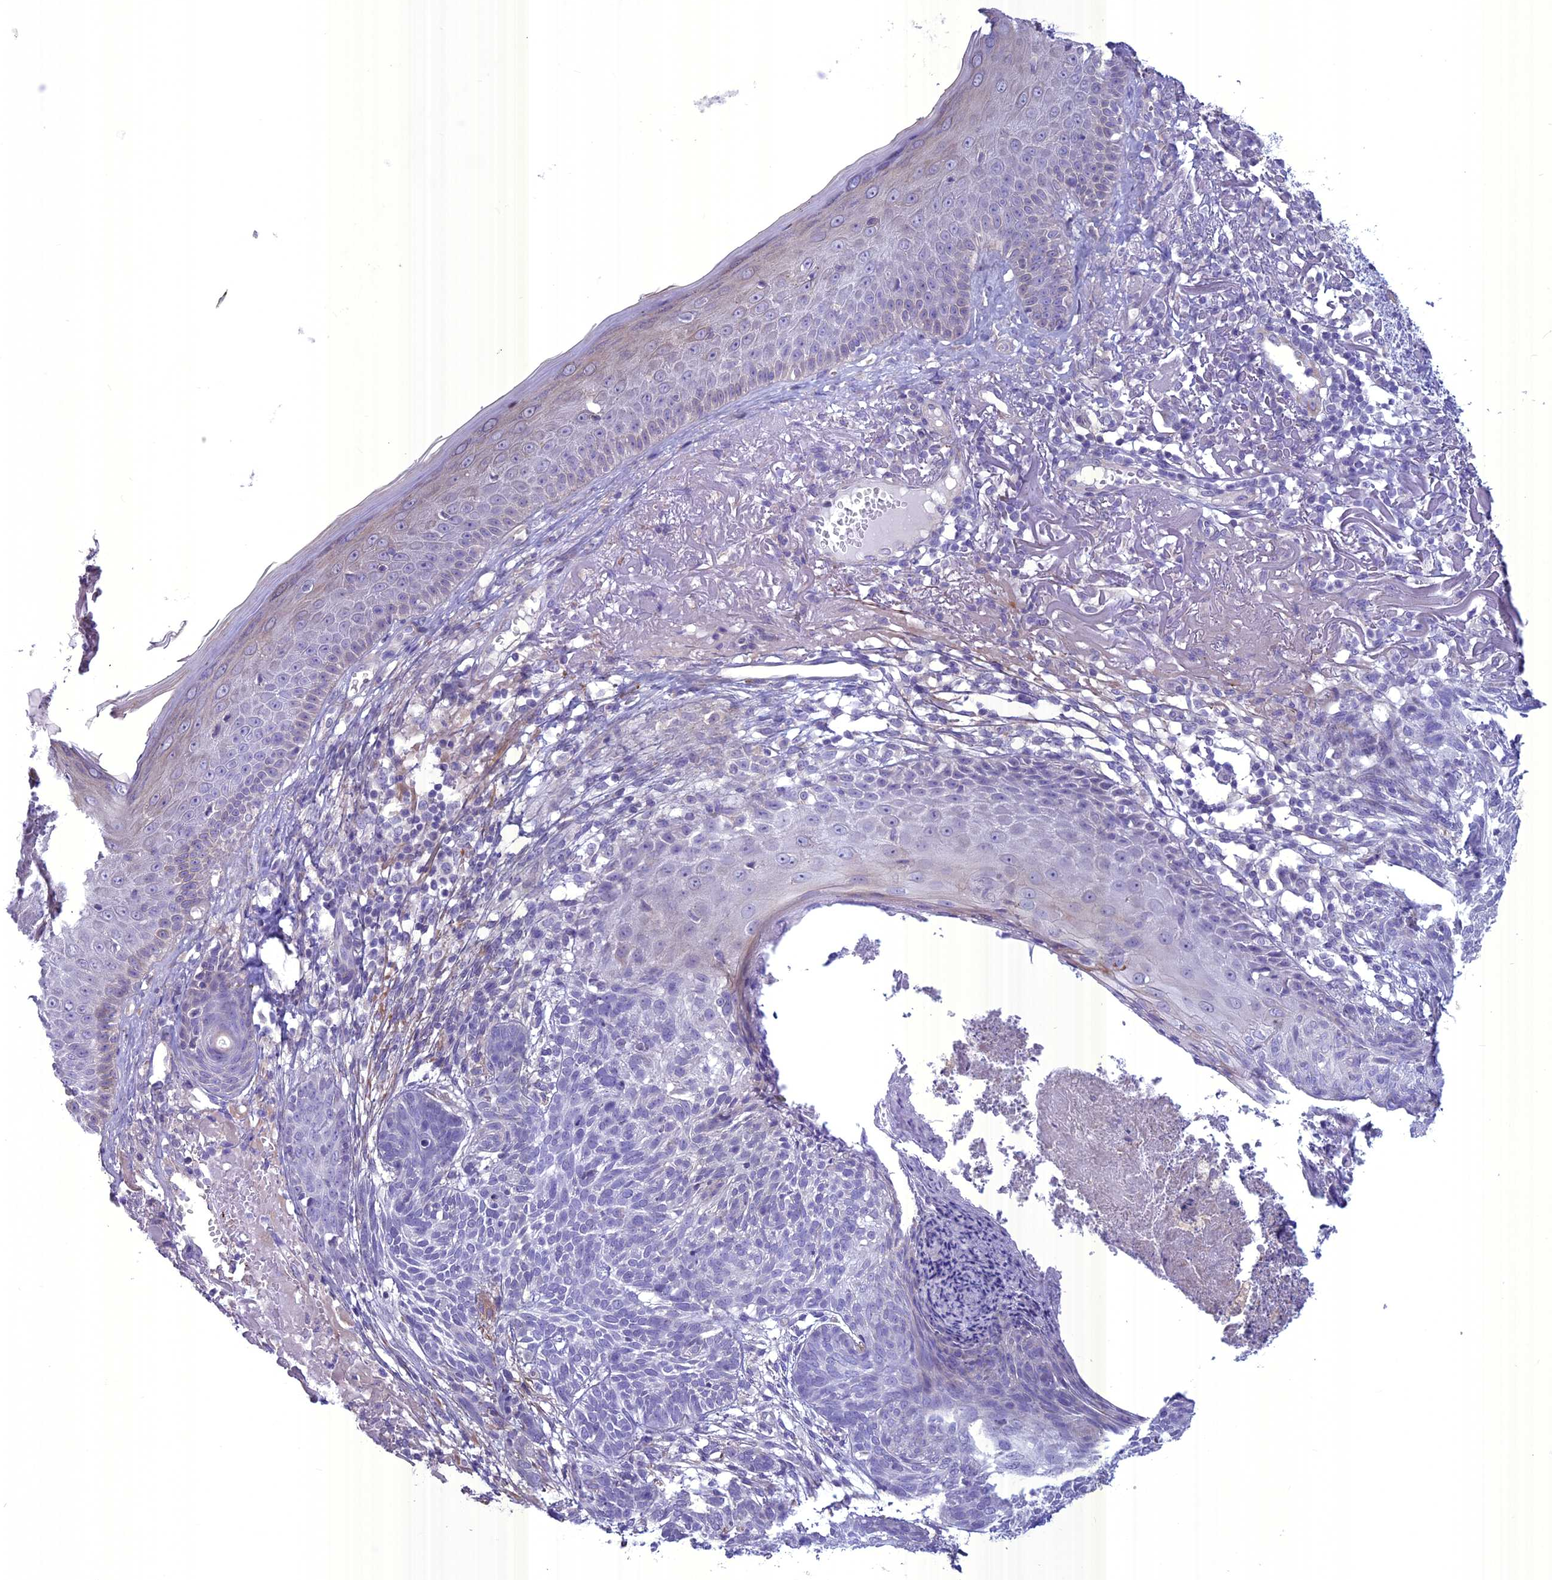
{"staining": {"intensity": "negative", "quantity": "none", "location": "none"}, "tissue": "skin cancer", "cell_type": "Tumor cells", "image_type": "cancer", "snomed": [{"axis": "morphology", "description": "Normal tissue, NOS"}, {"axis": "morphology", "description": "Basal cell carcinoma"}, {"axis": "topography", "description": "Skin"}], "caption": "Immunohistochemical staining of skin cancer (basal cell carcinoma) displays no significant expression in tumor cells. (Stains: DAB immunohistochemistry (IHC) with hematoxylin counter stain, Microscopy: brightfield microscopy at high magnification).", "gene": "SPHKAP", "patient": {"sex": "male", "age": 66}}